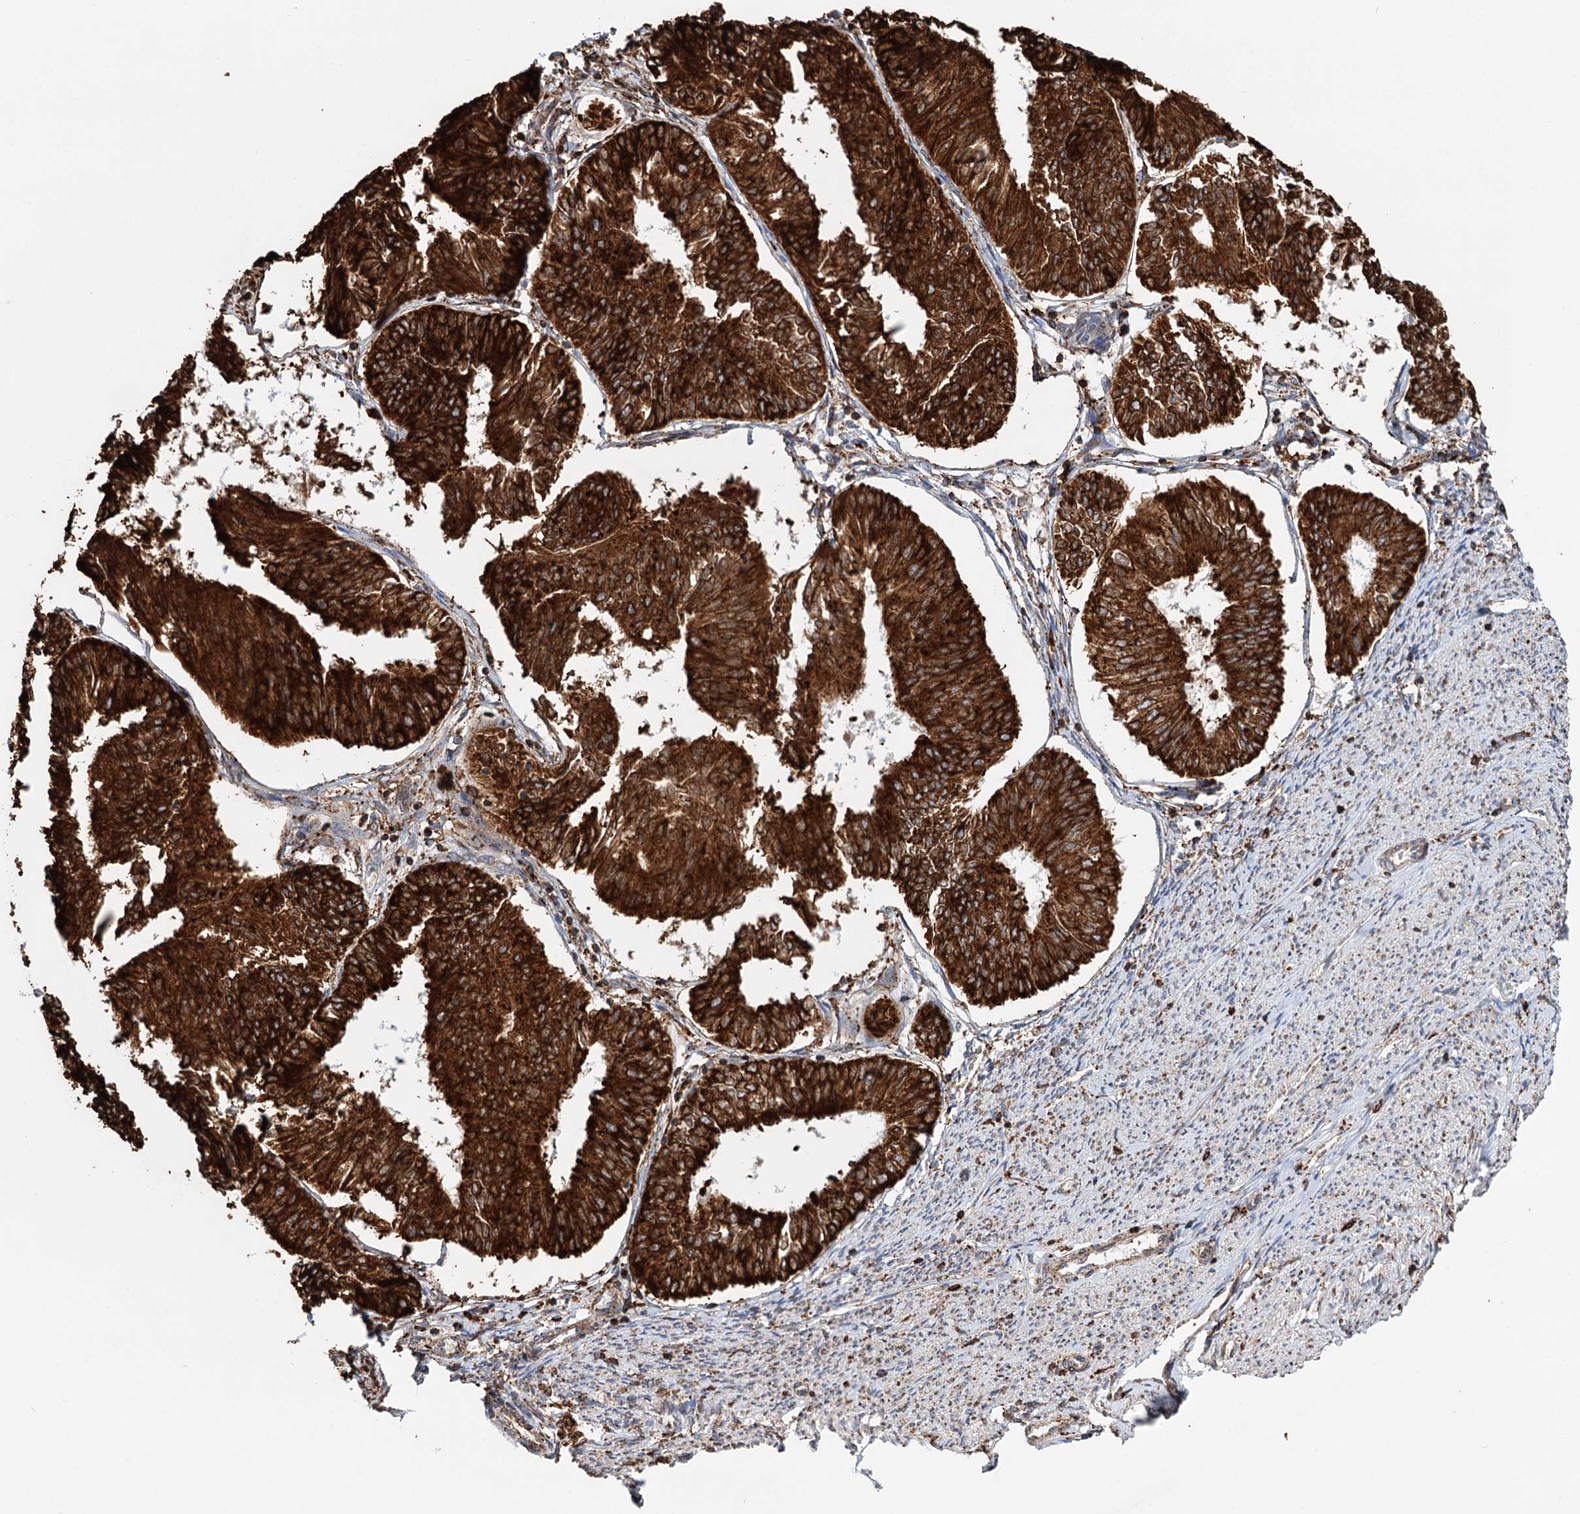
{"staining": {"intensity": "strong", "quantity": ">75%", "location": "cytoplasmic/membranous"}, "tissue": "endometrial cancer", "cell_type": "Tumor cells", "image_type": "cancer", "snomed": [{"axis": "morphology", "description": "Adenocarcinoma, NOS"}, {"axis": "topography", "description": "Endometrium"}], "caption": "The photomicrograph exhibits immunohistochemical staining of adenocarcinoma (endometrial). There is strong cytoplasmic/membranous staining is seen in about >75% of tumor cells. (Stains: DAB in brown, nuclei in blue, Microscopy: brightfield microscopy at high magnification).", "gene": "ERP29", "patient": {"sex": "female", "age": 58}}